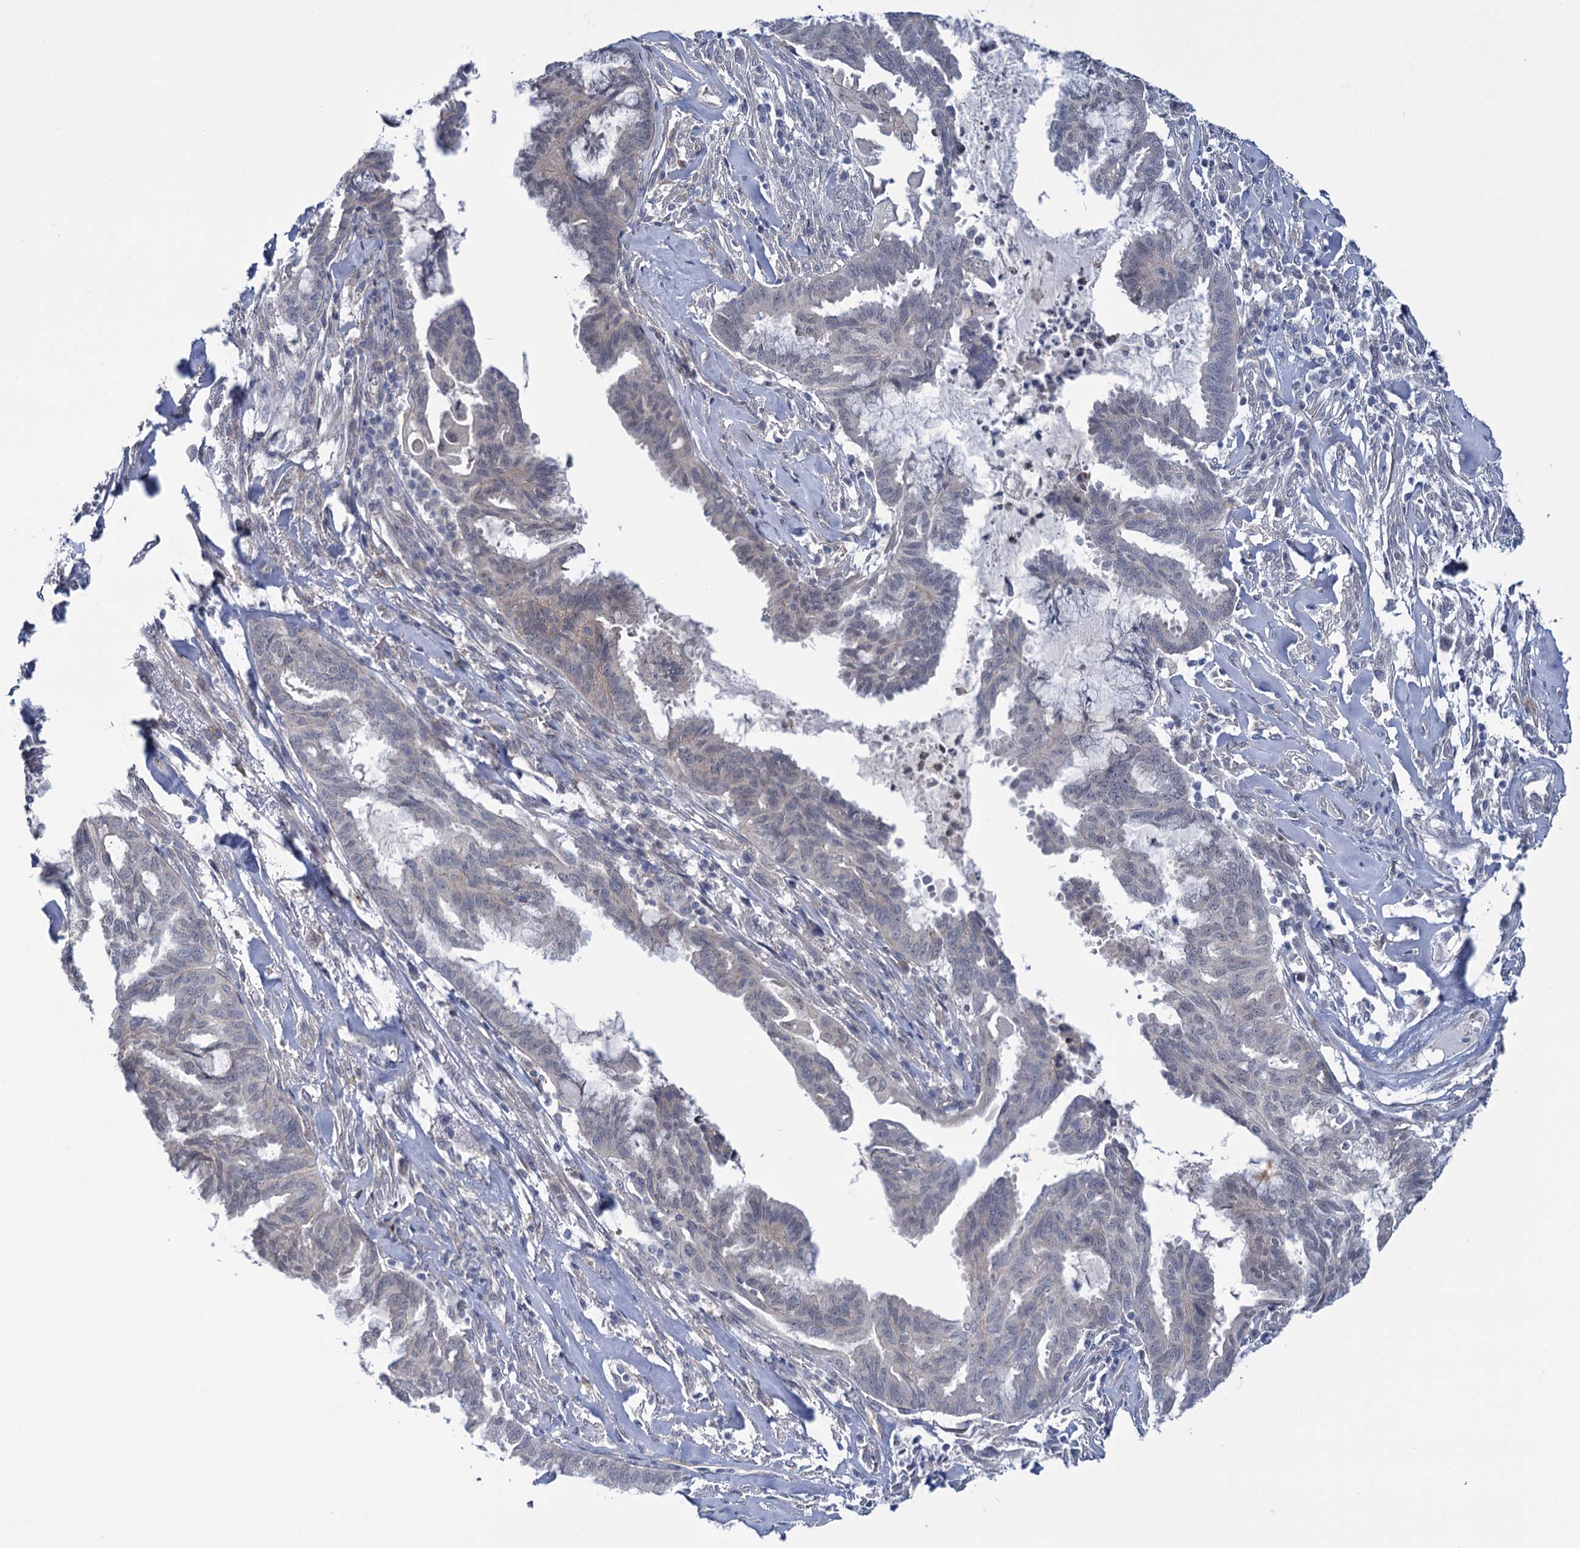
{"staining": {"intensity": "negative", "quantity": "none", "location": "none"}, "tissue": "endometrial cancer", "cell_type": "Tumor cells", "image_type": "cancer", "snomed": [{"axis": "morphology", "description": "Adenocarcinoma, NOS"}, {"axis": "topography", "description": "Endometrium"}], "caption": "Micrograph shows no significant protein expression in tumor cells of endometrial cancer.", "gene": "MBLAC2", "patient": {"sex": "female", "age": 86}}